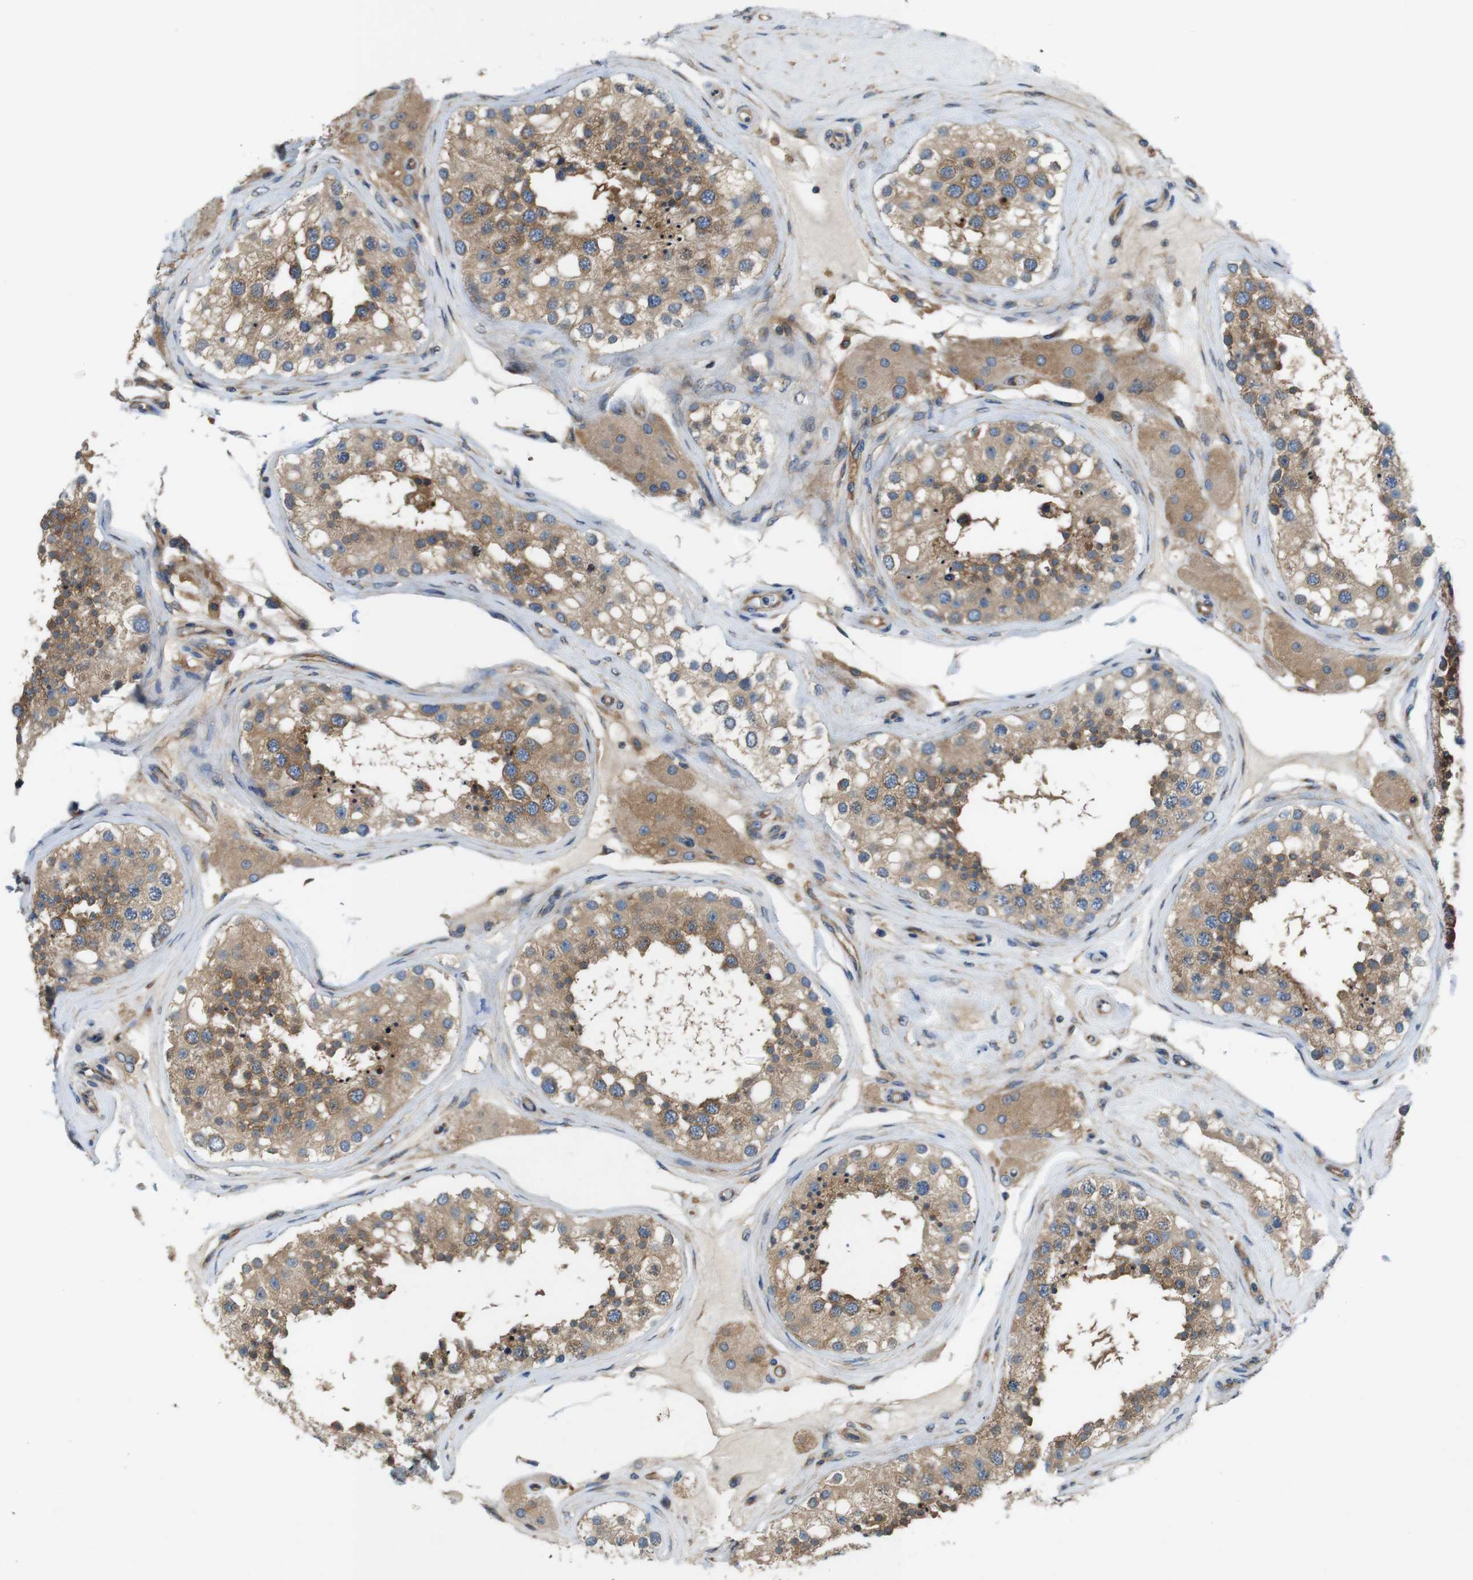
{"staining": {"intensity": "moderate", "quantity": ">75%", "location": "cytoplasmic/membranous"}, "tissue": "testis", "cell_type": "Cells in seminiferous ducts", "image_type": "normal", "snomed": [{"axis": "morphology", "description": "Normal tissue, NOS"}, {"axis": "topography", "description": "Testis"}], "caption": "The image reveals staining of normal testis, revealing moderate cytoplasmic/membranous protein positivity (brown color) within cells in seminiferous ducts.", "gene": "DCTN1", "patient": {"sex": "male", "age": 68}}